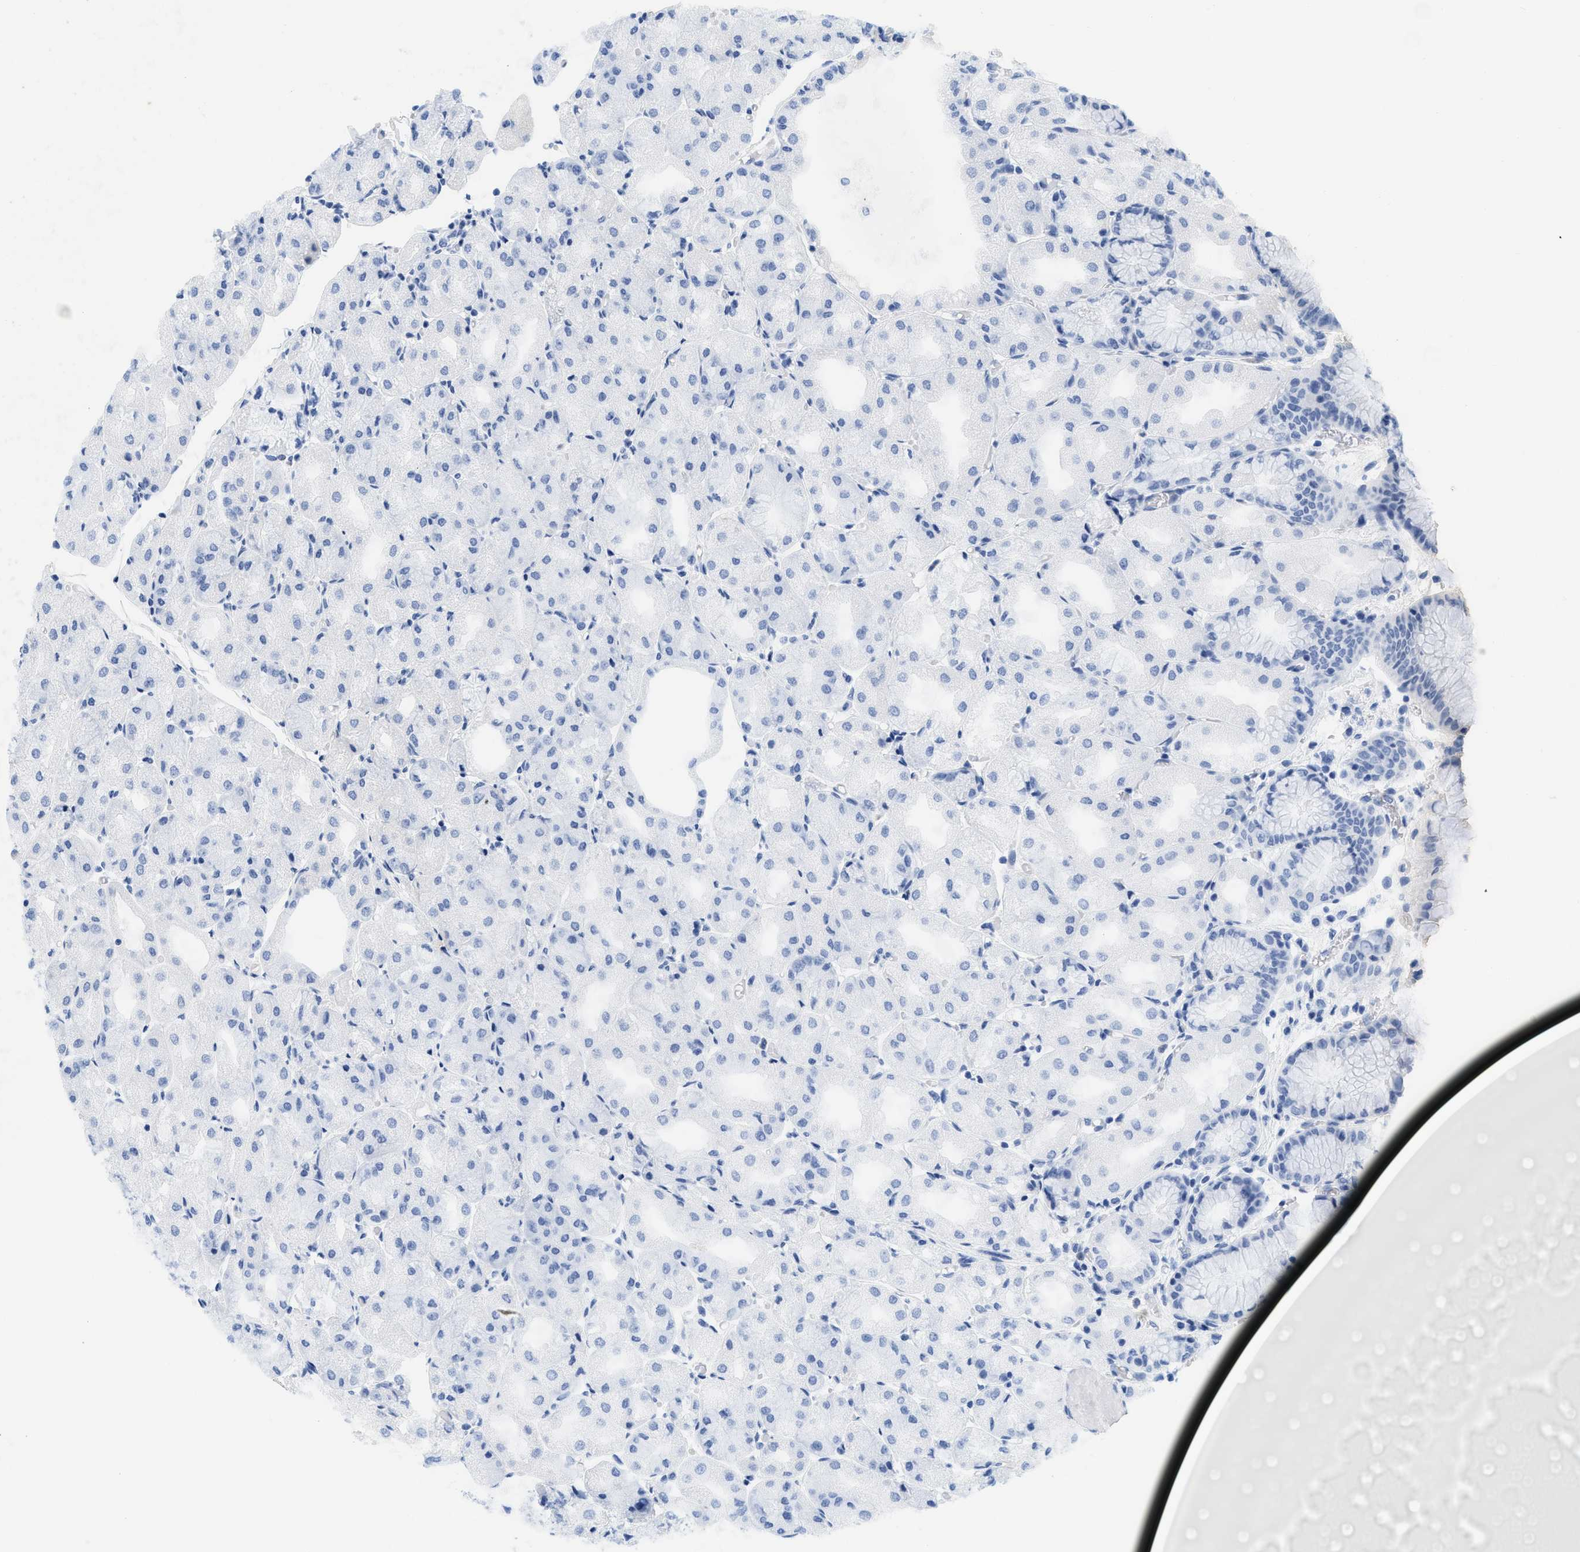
{"staining": {"intensity": "negative", "quantity": "none", "location": "none"}, "tissue": "stomach", "cell_type": "Glandular cells", "image_type": "normal", "snomed": [{"axis": "morphology", "description": "Normal tissue, NOS"}, {"axis": "topography", "description": "Stomach, upper"}], "caption": "A high-resolution image shows immunohistochemistry staining of normal stomach, which displays no significant staining in glandular cells. Brightfield microscopy of IHC stained with DAB (brown) and hematoxylin (blue), captured at high magnification.", "gene": "GPRASP2", "patient": {"sex": "male", "age": 72}}